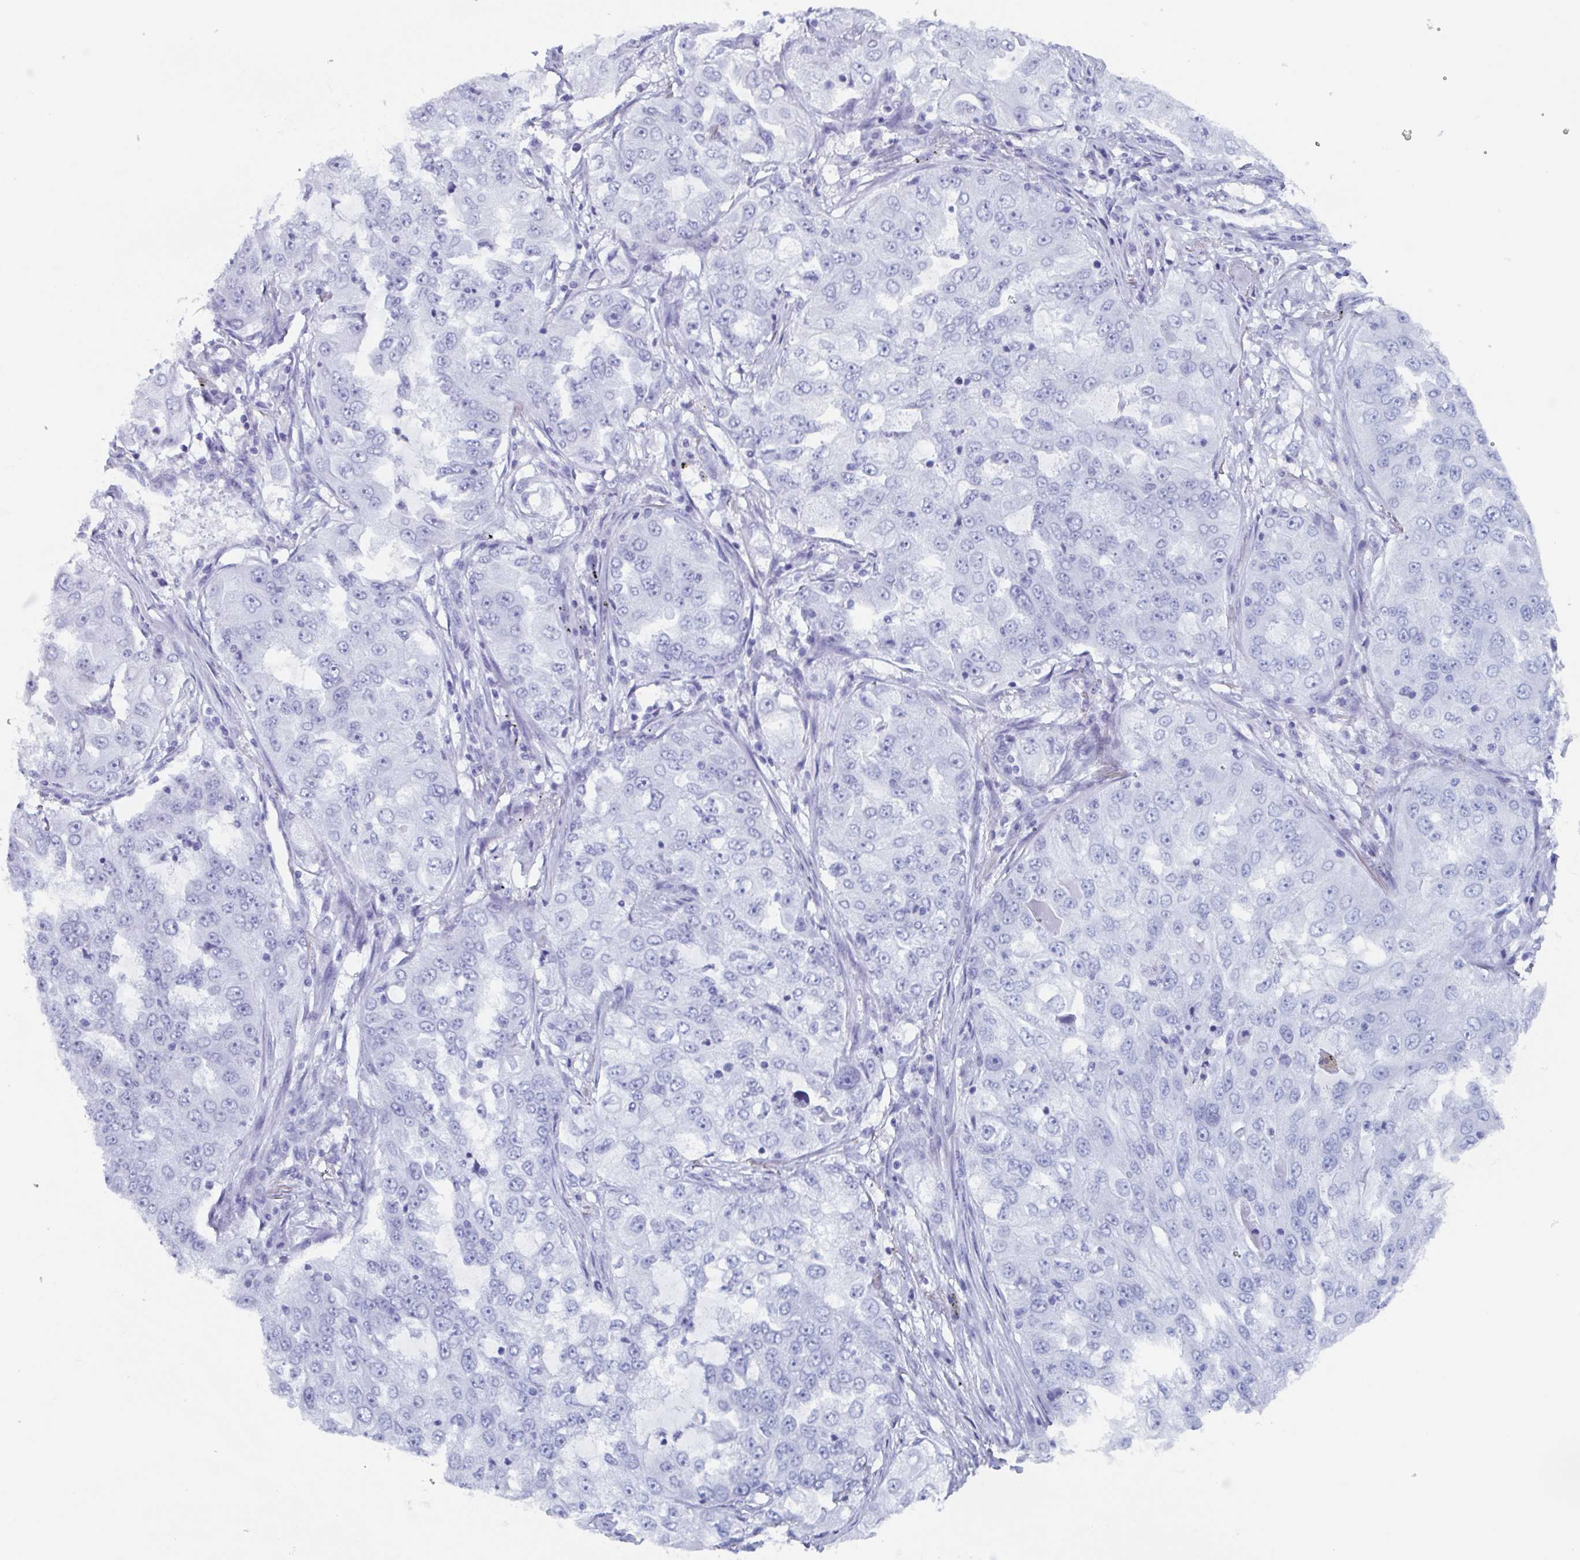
{"staining": {"intensity": "negative", "quantity": "none", "location": "none"}, "tissue": "lung cancer", "cell_type": "Tumor cells", "image_type": "cancer", "snomed": [{"axis": "morphology", "description": "Adenocarcinoma, NOS"}, {"axis": "topography", "description": "Lung"}], "caption": "The photomicrograph reveals no staining of tumor cells in lung cancer.", "gene": "BPI", "patient": {"sex": "female", "age": 61}}